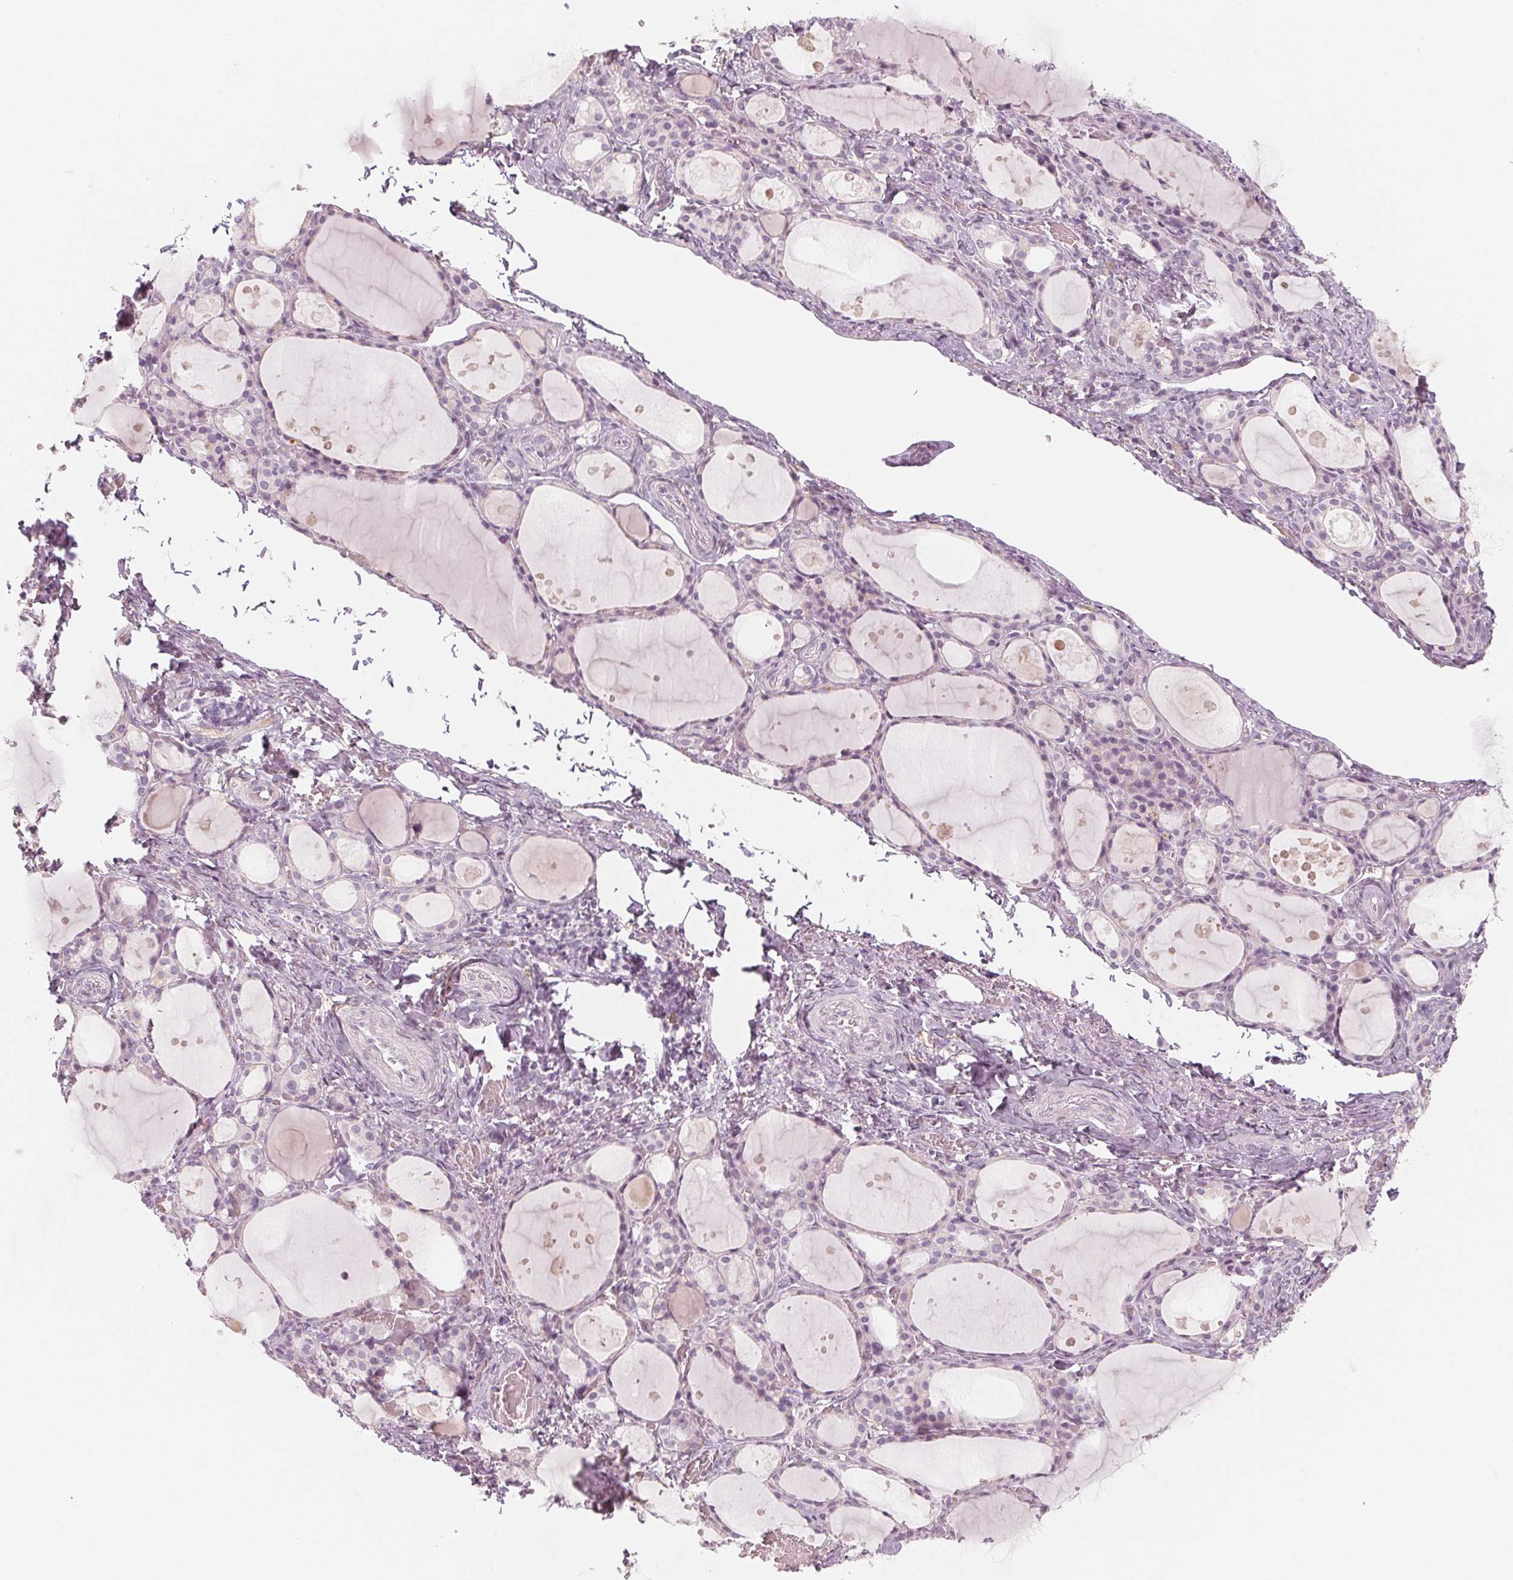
{"staining": {"intensity": "negative", "quantity": "none", "location": "none"}, "tissue": "thyroid gland", "cell_type": "Glandular cells", "image_type": "normal", "snomed": [{"axis": "morphology", "description": "Normal tissue, NOS"}, {"axis": "topography", "description": "Thyroid gland"}], "caption": "Unremarkable thyroid gland was stained to show a protein in brown. There is no significant expression in glandular cells. (Stains: DAB (3,3'-diaminobenzidine) immunohistochemistry with hematoxylin counter stain, Microscopy: brightfield microscopy at high magnification).", "gene": "MAP1A", "patient": {"sex": "male", "age": 68}}